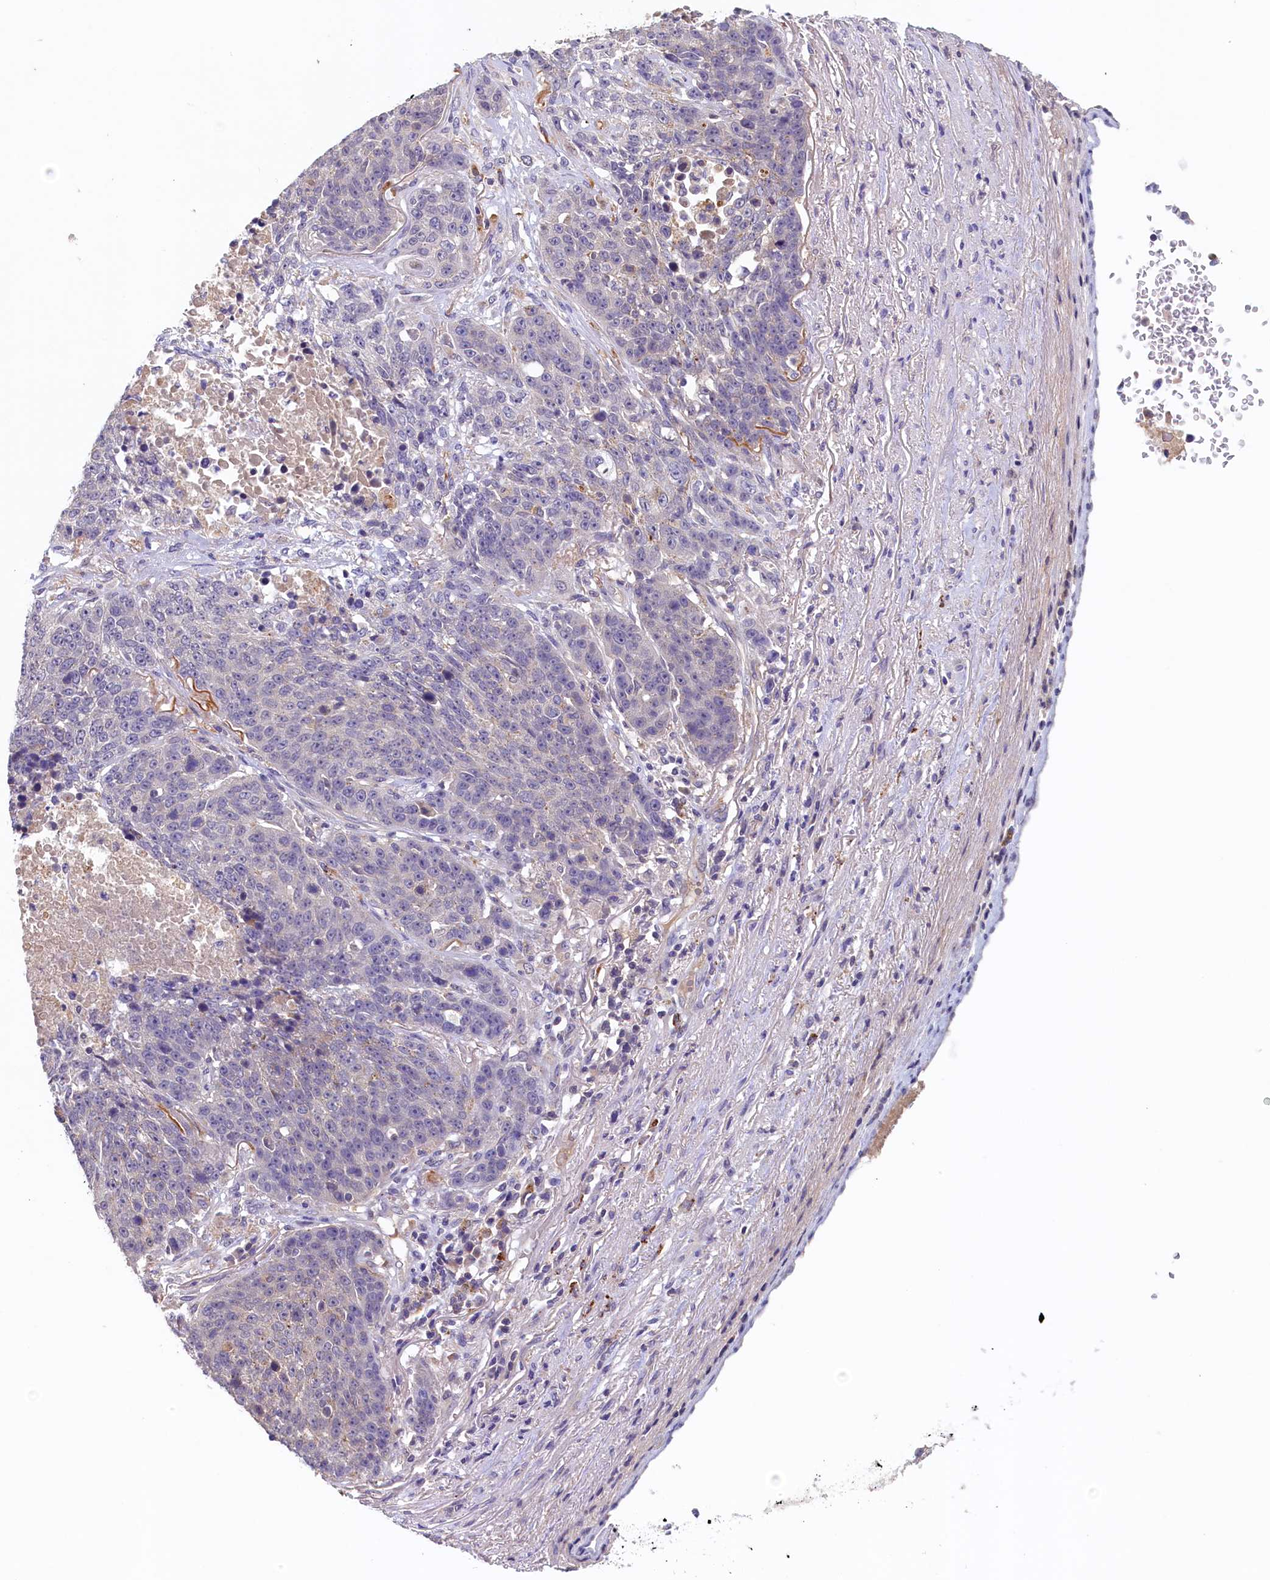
{"staining": {"intensity": "negative", "quantity": "none", "location": "none"}, "tissue": "lung cancer", "cell_type": "Tumor cells", "image_type": "cancer", "snomed": [{"axis": "morphology", "description": "Normal tissue, NOS"}, {"axis": "morphology", "description": "Squamous cell carcinoma, NOS"}, {"axis": "topography", "description": "Lymph node"}, {"axis": "topography", "description": "Lung"}], "caption": "The IHC image has no significant staining in tumor cells of squamous cell carcinoma (lung) tissue.", "gene": "NUBP2", "patient": {"sex": "male", "age": 66}}